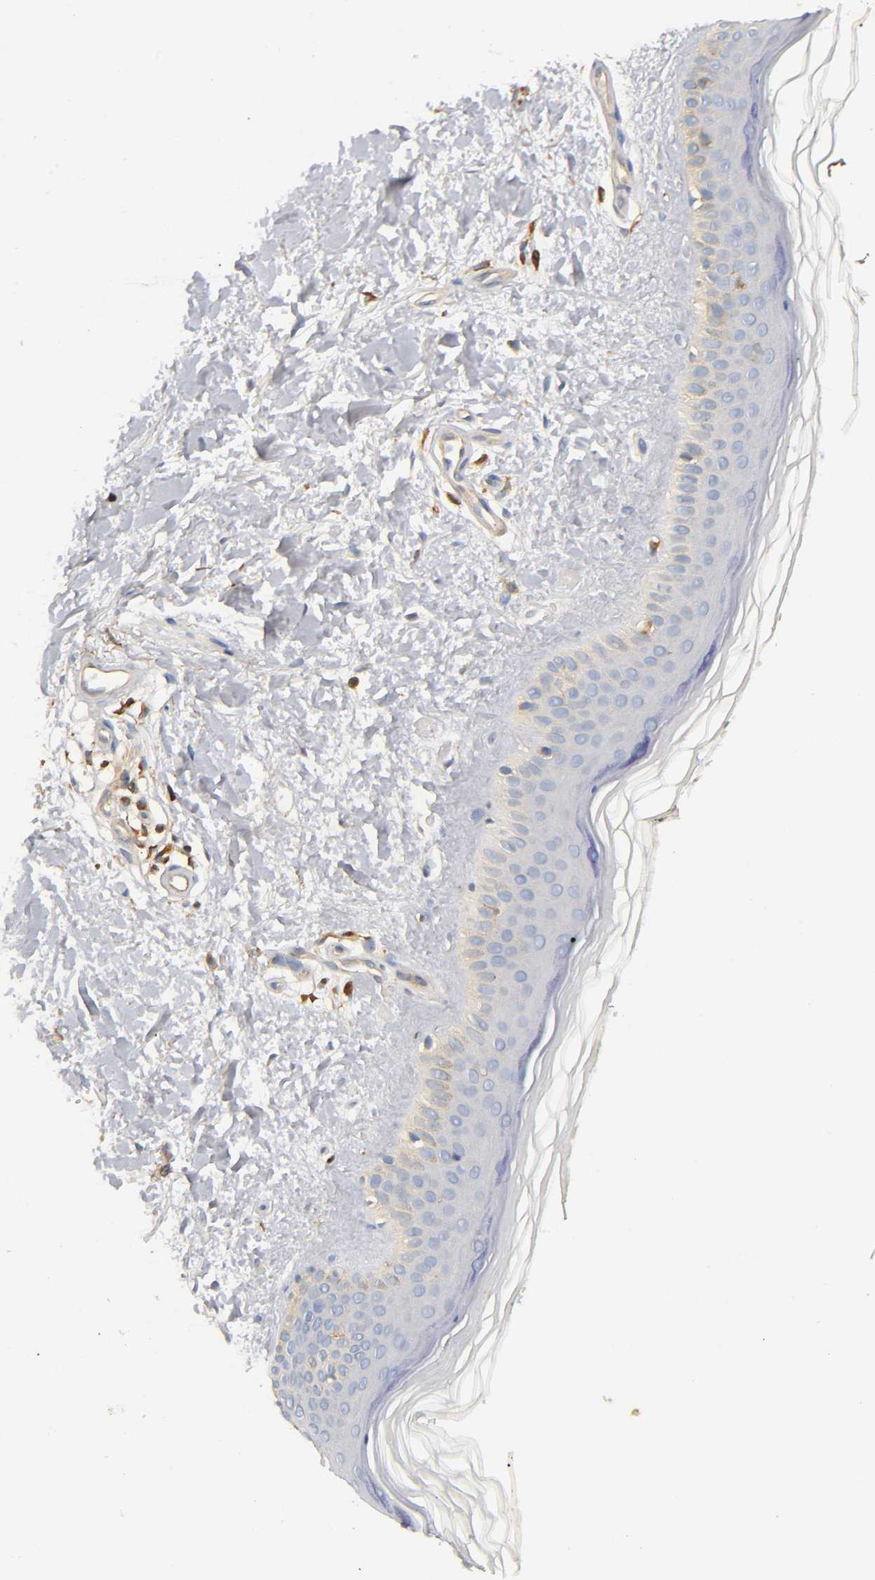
{"staining": {"intensity": "negative", "quantity": "none", "location": "none"}, "tissue": "skin", "cell_type": "Fibroblasts", "image_type": "normal", "snomed": [{"axis": "morphology", "description": "Normal tissue, NOS"}, {"axis": "topography", "description": "Skin"}], "caption": "Immunohistochemistry (IHC) histopathology image of unremarkable human skin stained for a protein (brown), which exhibits no staining in fibroblasts.", "gene": "RHOA", "patient": {"sex": "female", "age": 19}}